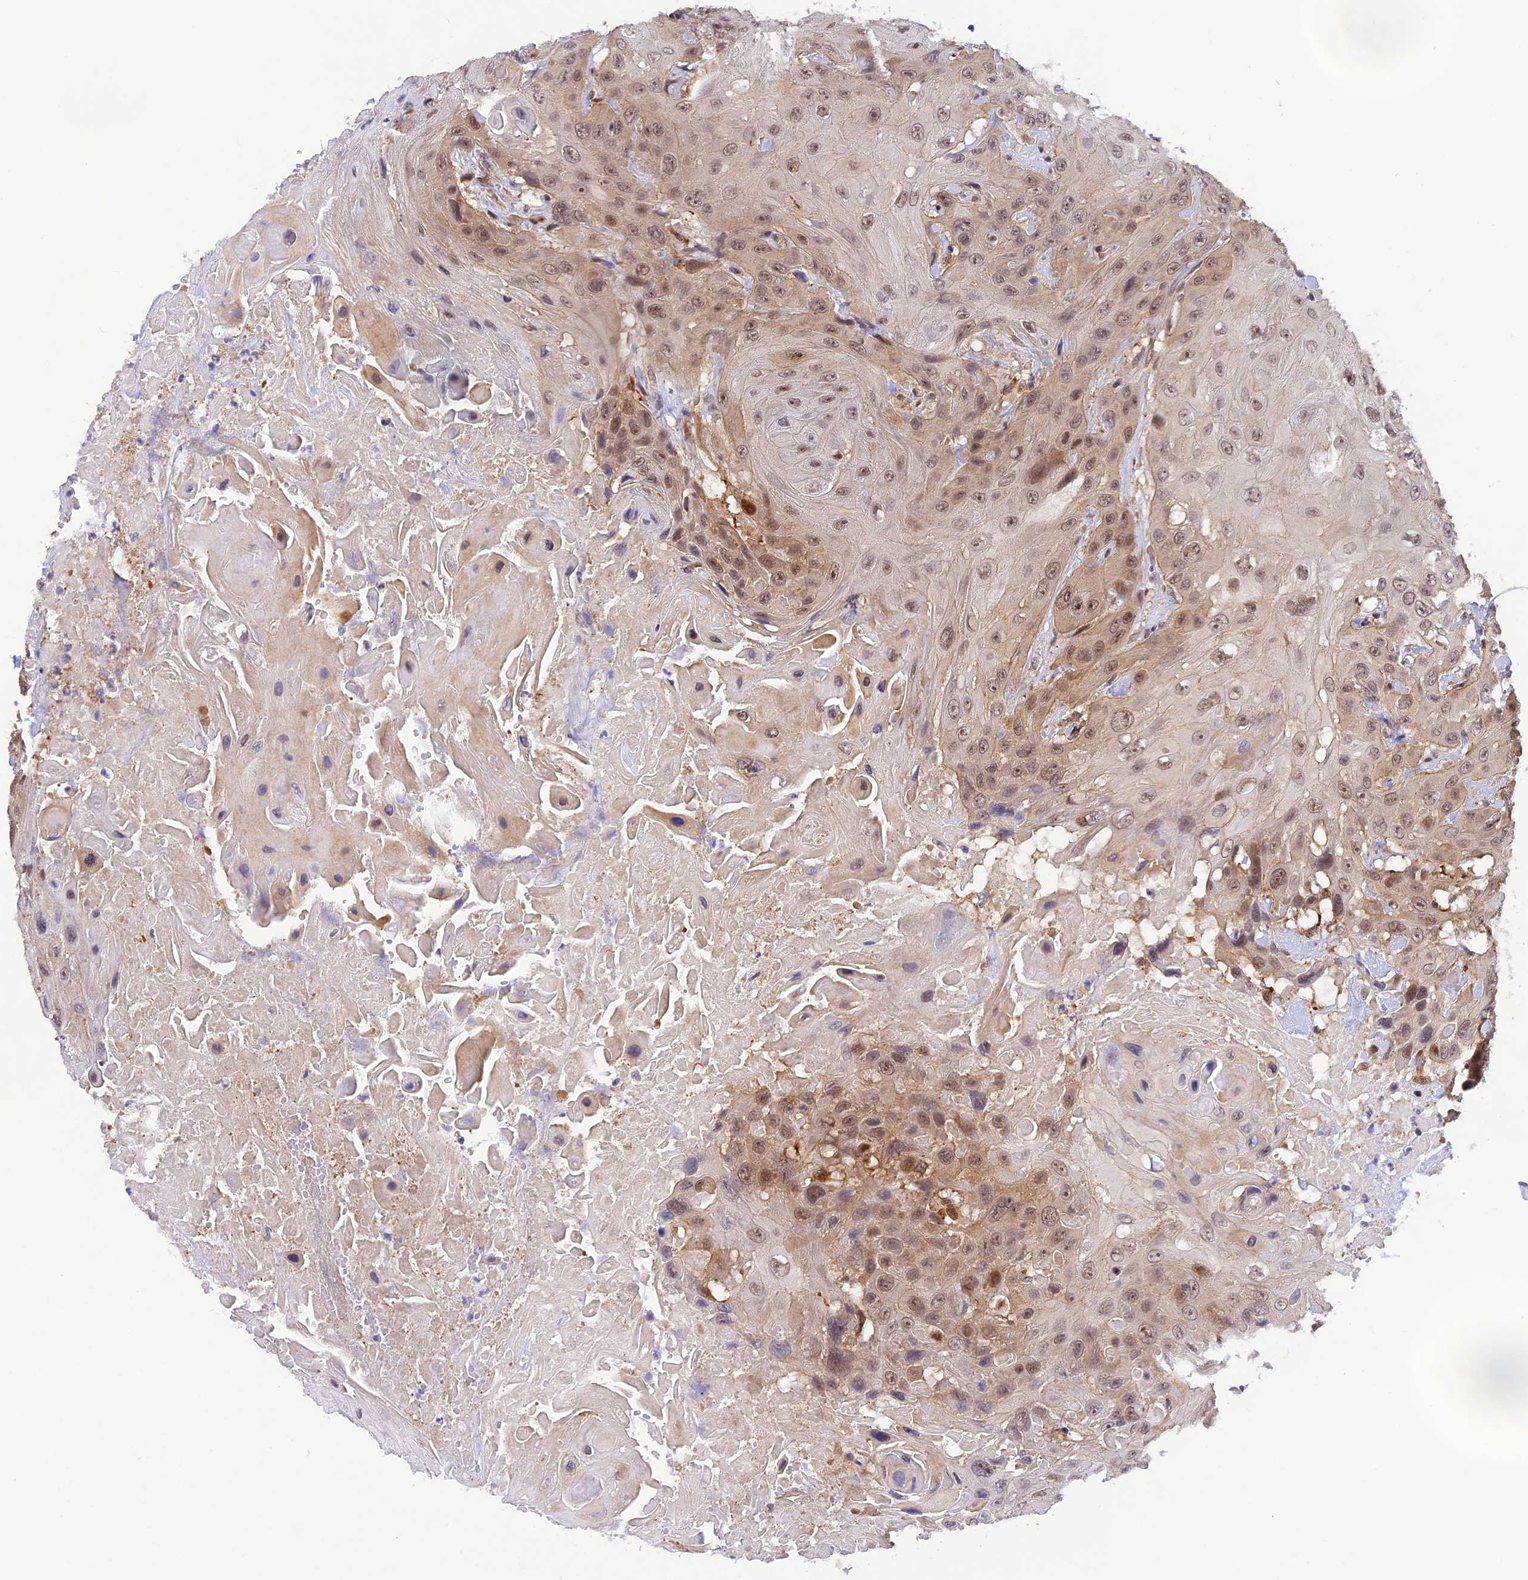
{"staining": {"intensity": "moderate", "quantity": ">75%", "location": "cytoplasmic/membranous,nuclear"}, "tissue": "head and neck cancer", "cell_type": "Tumor cells", "image_type": "cancer", "snomed": [{"axis": "morphology", "description": "Squamous cell carcinoma, NOS"}, {"axis": "topography", "description": "Head-Neck"}], "caption": "Approximately >75% of tumor cells in head and neck cancer display moderate cytoplasmic/membranous and nuclear protein positivity as visualized by brown immunohistochemical staining.", "gene": "SAMD4A", "patient": {"sex": "male", "age": 81}}